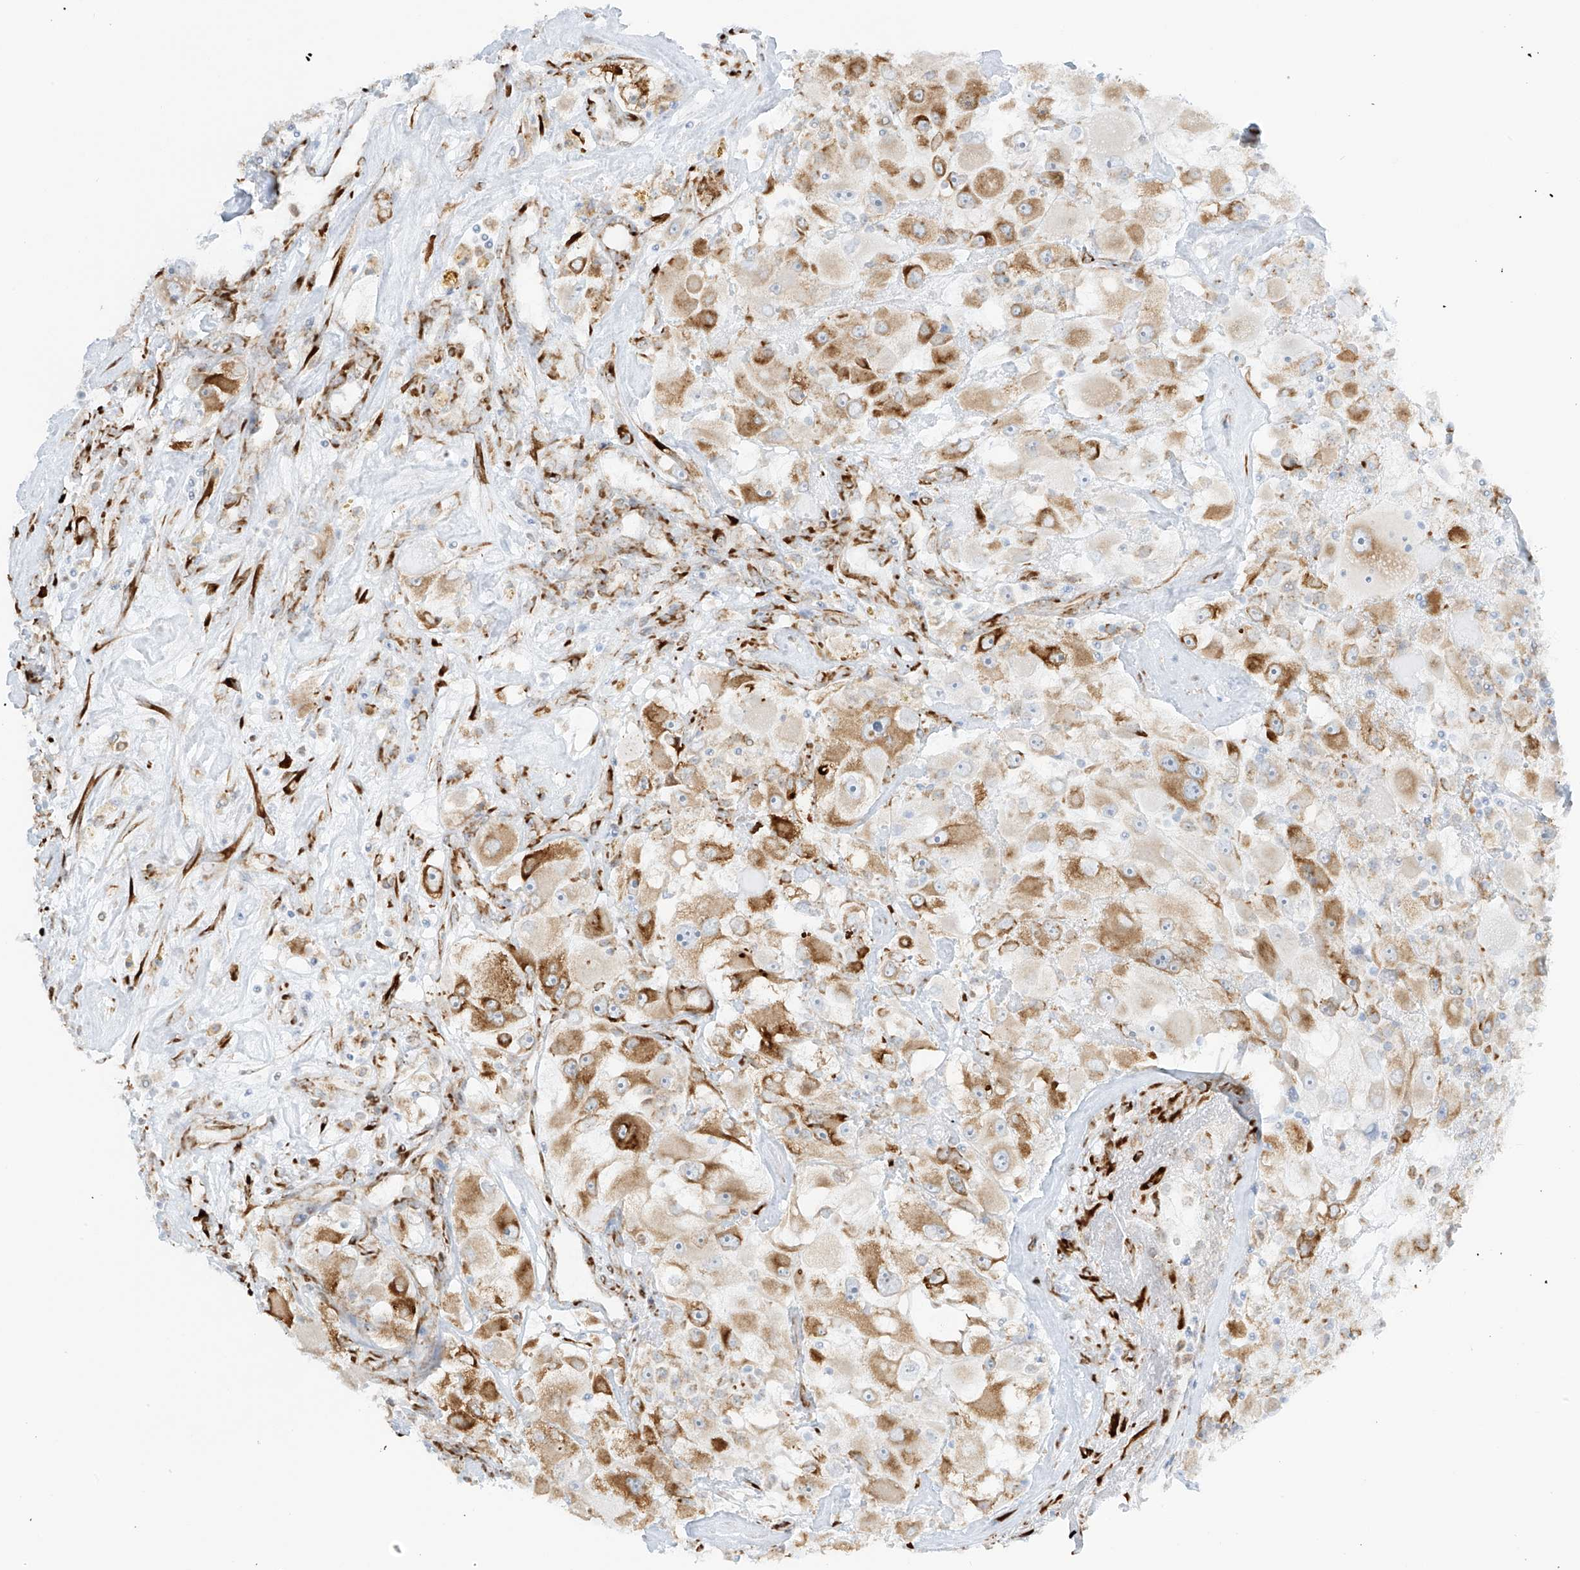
{"staining": {"intensity": "moderate", "quantity": ">75%", "location": "cytoplasmic/membranous"}, "tissue": "renal cancer", "cell_type": "Tumor cells", "image_type": "cancer", "snomed": [{"axis": "morphology", "description": "Adenocarcinoma, NOS"}, {"axis": "topography", "description": "Kidney"}], "caption": "Moderate cytoplasmic/membranous staining for a protein is appreciated in approximately >75% of tumor cells of renal cancer using immunohistochemistry (IHC).", "gene": "LRRC59", "patient": {"sex": "female", "age": 52}}